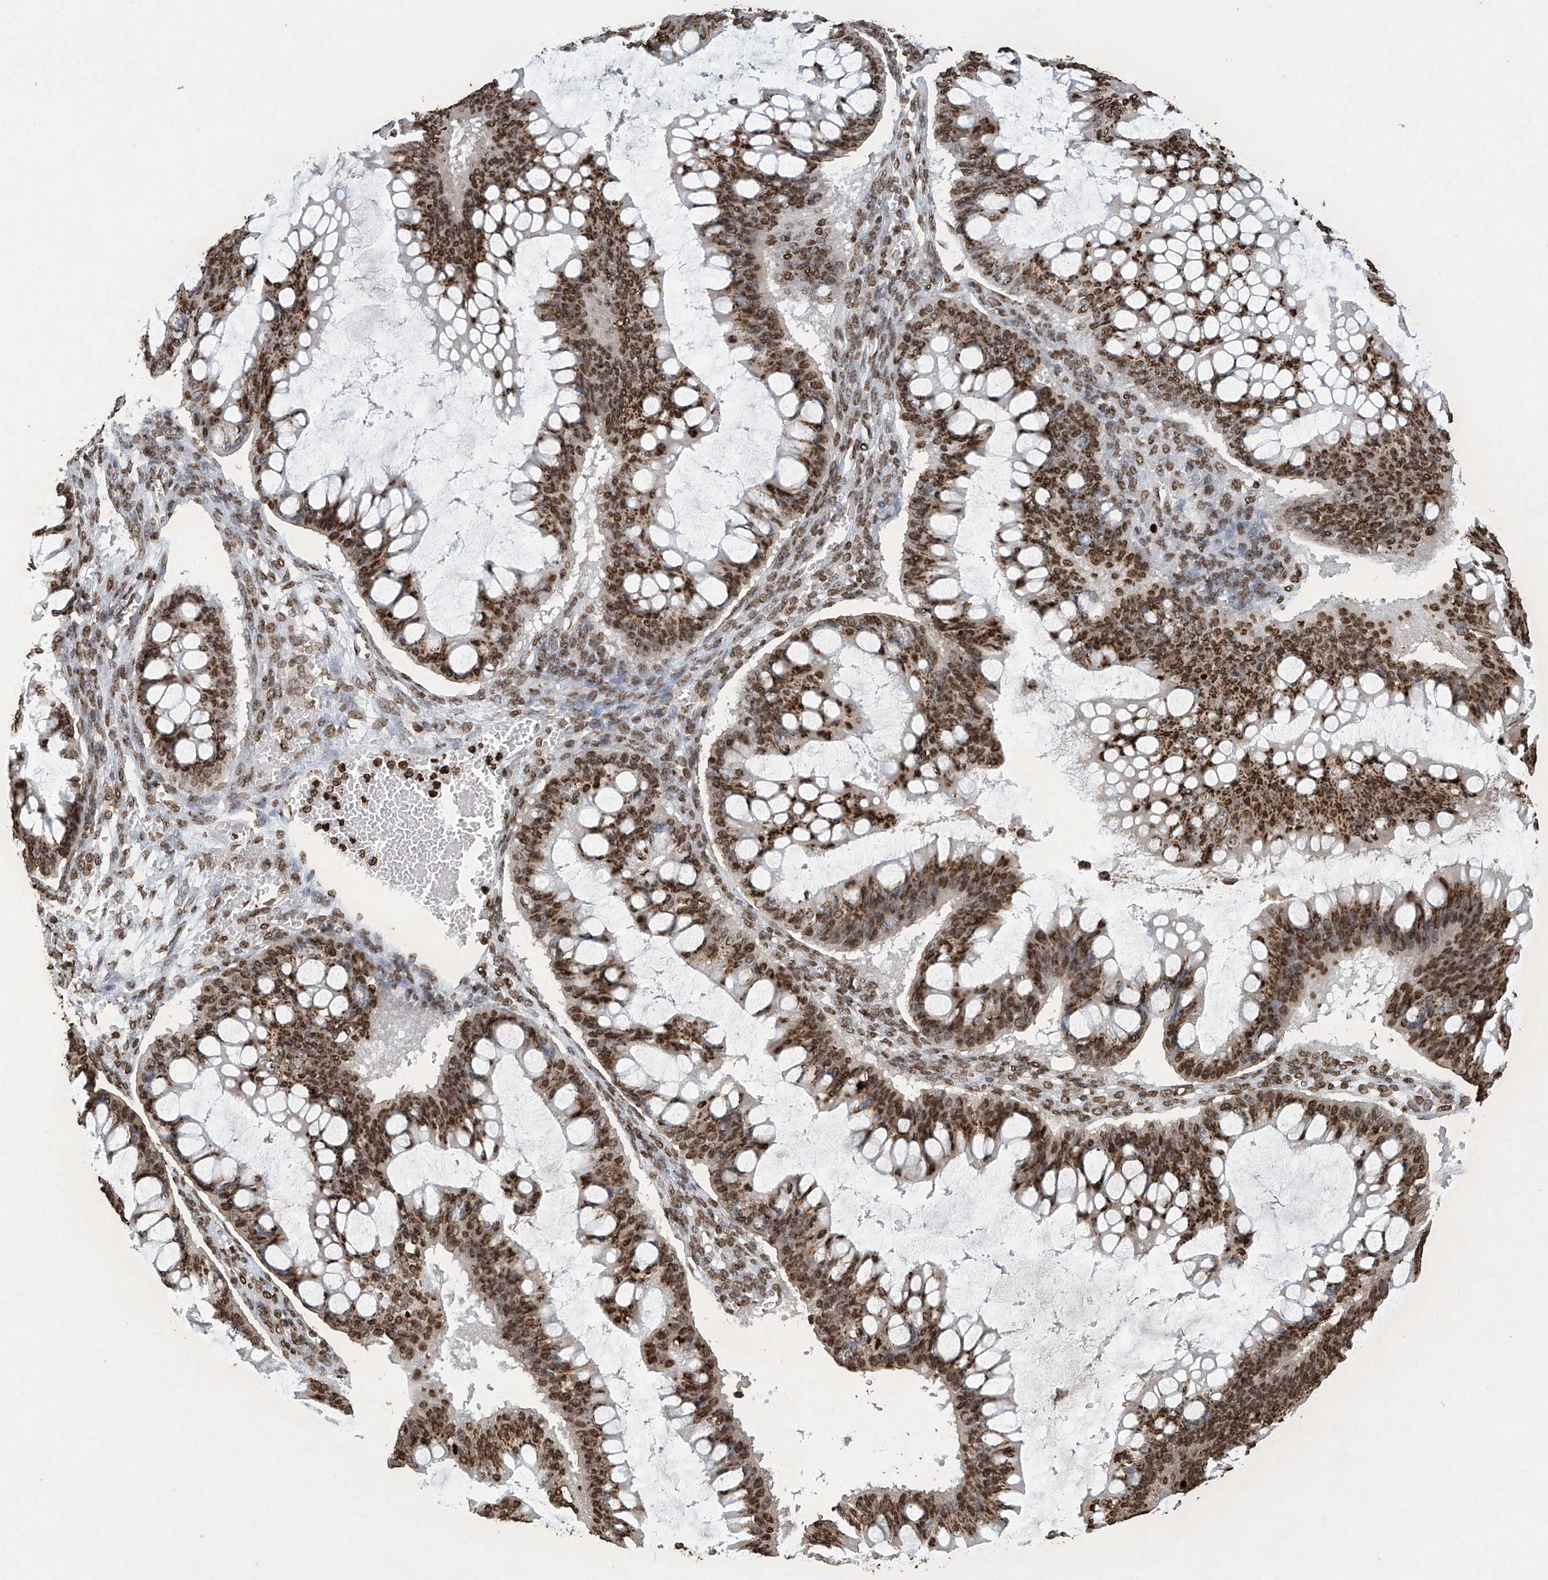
{"staining": {"intensity": "strong", "quantity": ">75%", "location": "cytoplasmic/membranous,nuclear"}, "tissue": "ovarian cancer", "cell_type": "Tumor cells", "image_type": "cancer", "snomed": [{"axis": "morphology", "description": "Cystadenocarcinoma, mucinous, NOS"}, {"axis": "topography", "description": "Ovary"}], "caption": "The micrograph exhibits immunohistochemical staining of ovarian mucinous cystadenocarcinoma. There is strong cytoplasmic/membranous and nuclear expression is present in about >75% of tumor cells.", "gene": "H3-3A", "patient": {"sex": "female", "age": 73}}